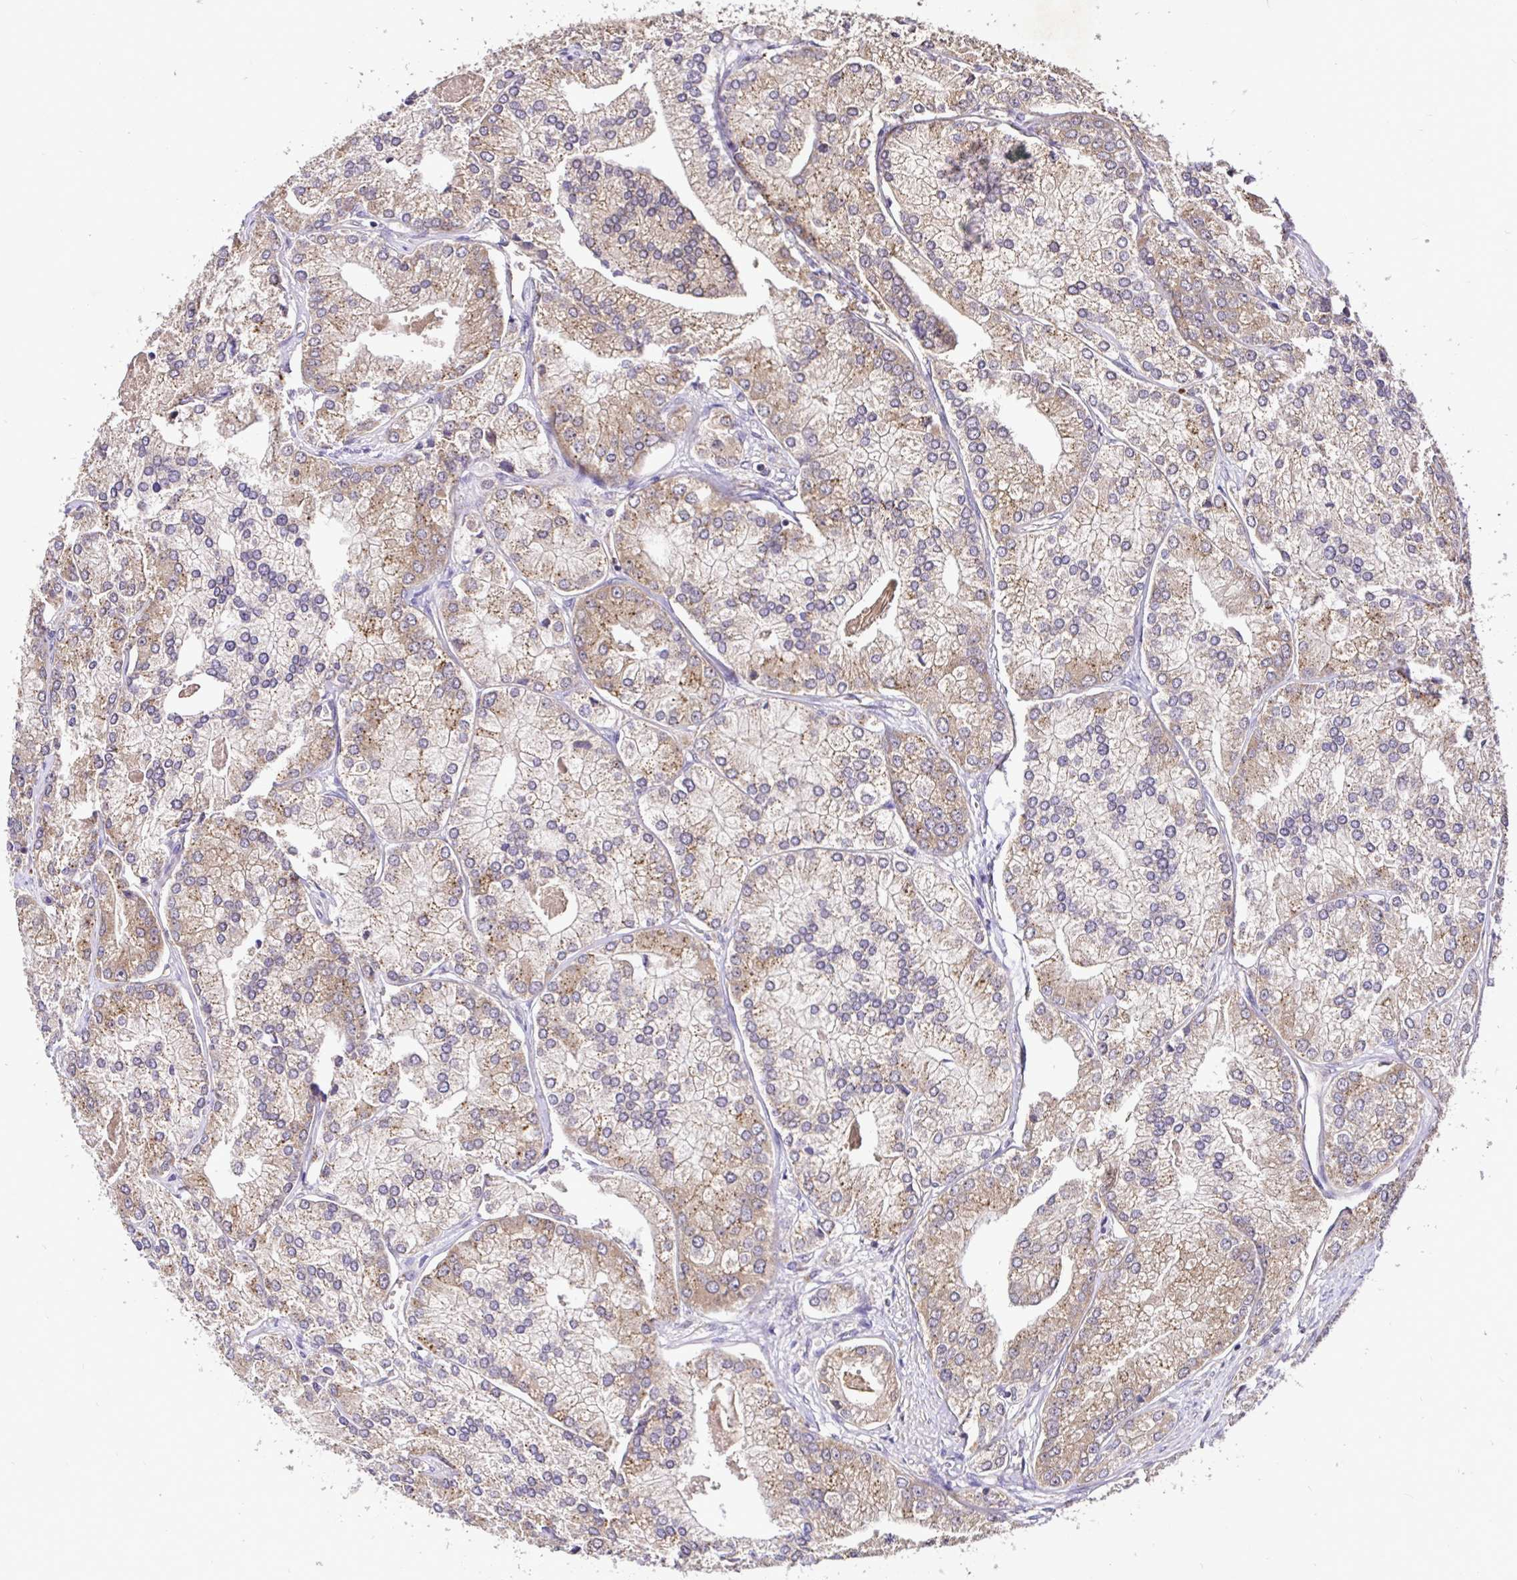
{"staining": {"intensity": "moderate", "quantity": "25%-75%", "location": "cytoplasmic/membranous"}, "tissue": "prostate cancer", "cell_type": "Tumor cells", "image_type": "cancer", "snomed": [{"axis": "morphology", "description": "Adenocarcinoma, High grade"}, {"axis": "topography", "description": "Prostate"}], "caption": "Prostate adenocarcinoma (high-grade) stained with DAB immunohistochemistry reveals medium levels of moderate cytoplasmic/membranous staining in about 25%-75% of tumor cells.", "gene": "UBE2M", "patient": {"sex": "male", "age": 61}}